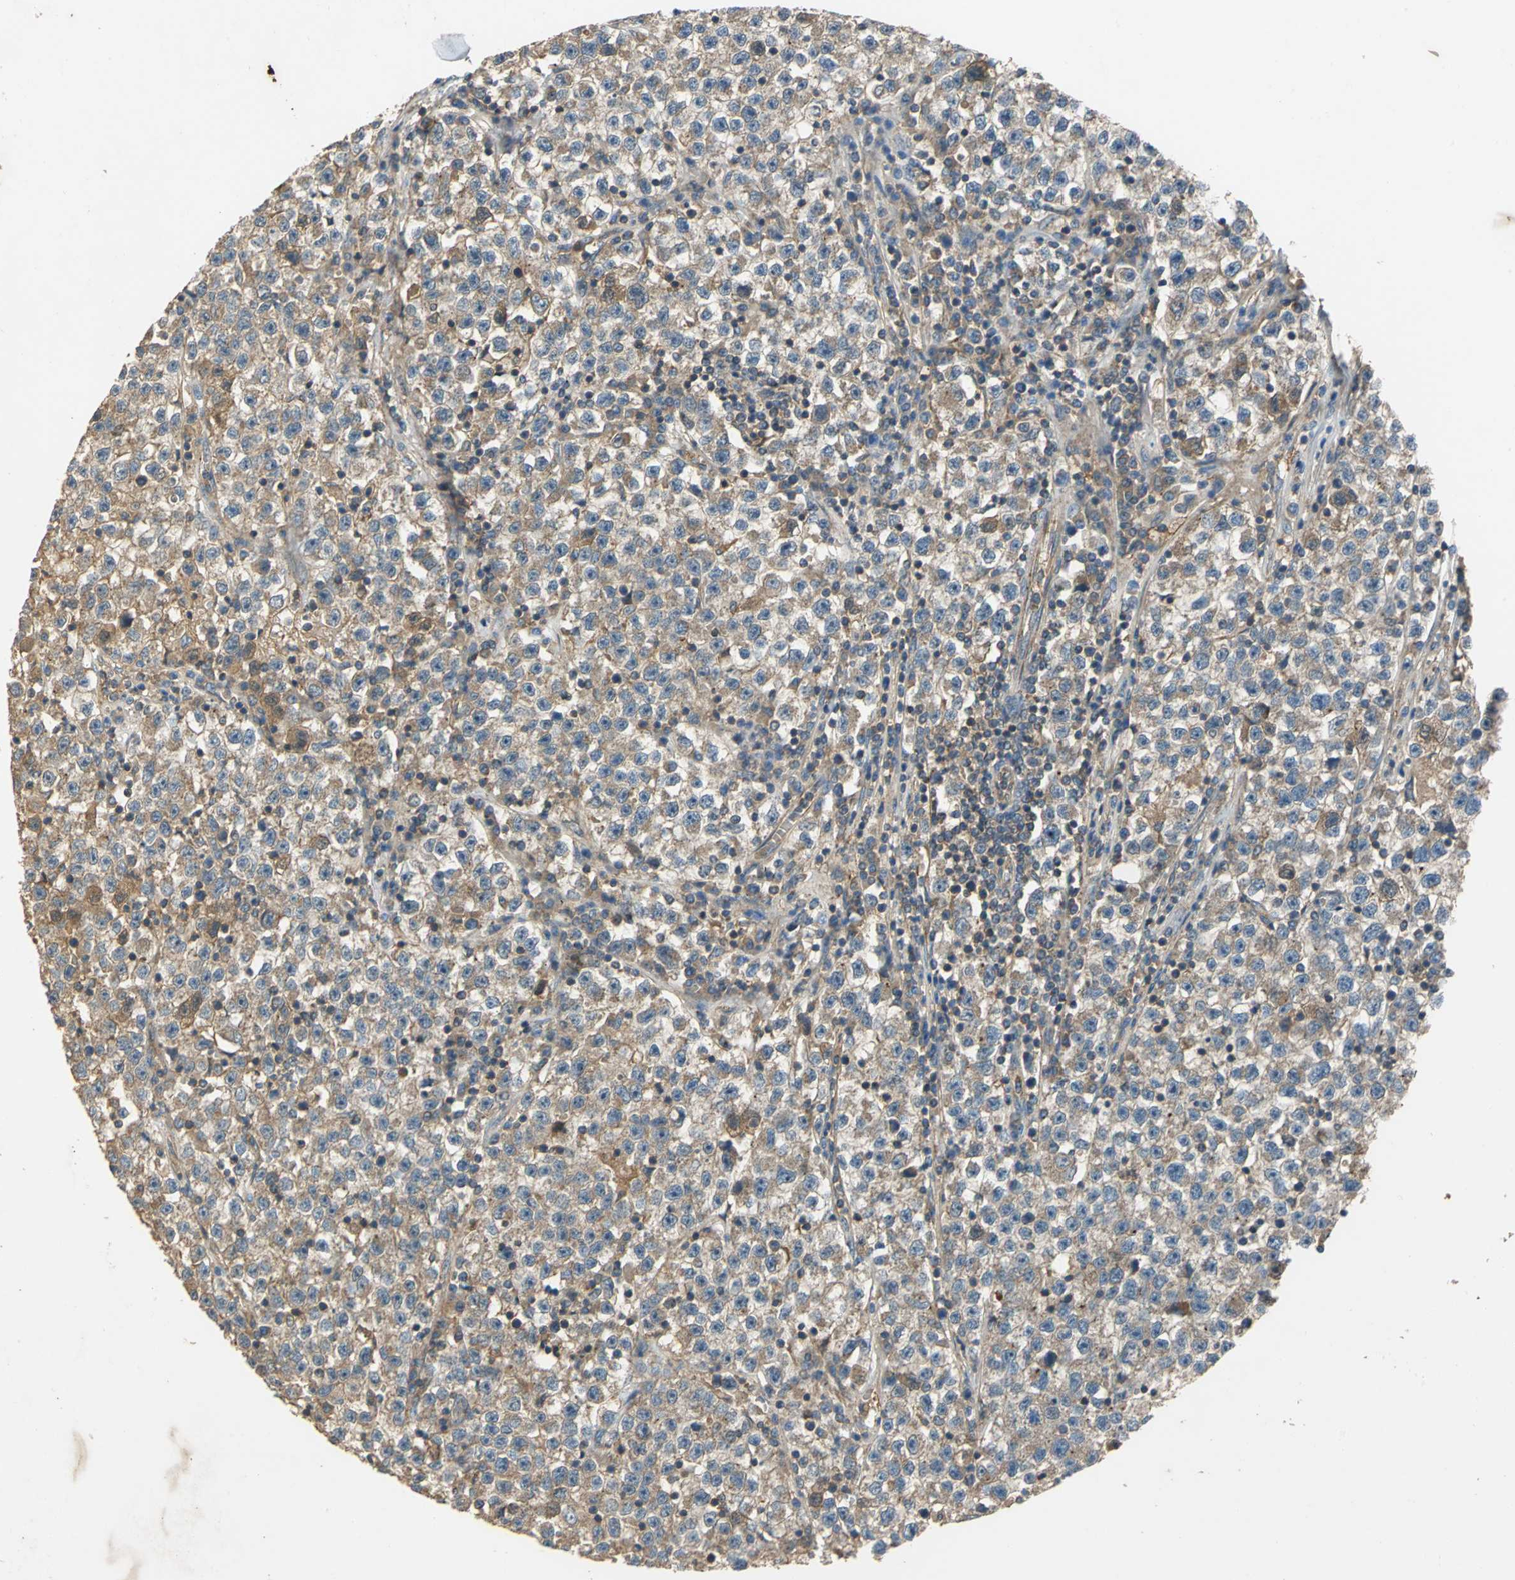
{"staining": {"intensity": "moderate", "quantity": ">75%", "location": "cytoplasmic/membranous"}, "tissue": "testis cancer", "cell_type": "Tumor cells", "image_type": "cancer", "snomed": [{"axis": "morphology", "description": "Seminoma, NOS"}, {"axis": "topography", "description": "Testis"}], "caption": "Immunohistochemical staining of seminoma (testis) displays medium levels of moderate cytoplasmic/membranous staining in about >75% of tumor cells. (DAB IHC, brown staining for protein, blue staining for nuclei).", "gene": "EMCN", "patient": {"sex": "male", "age": 22}}